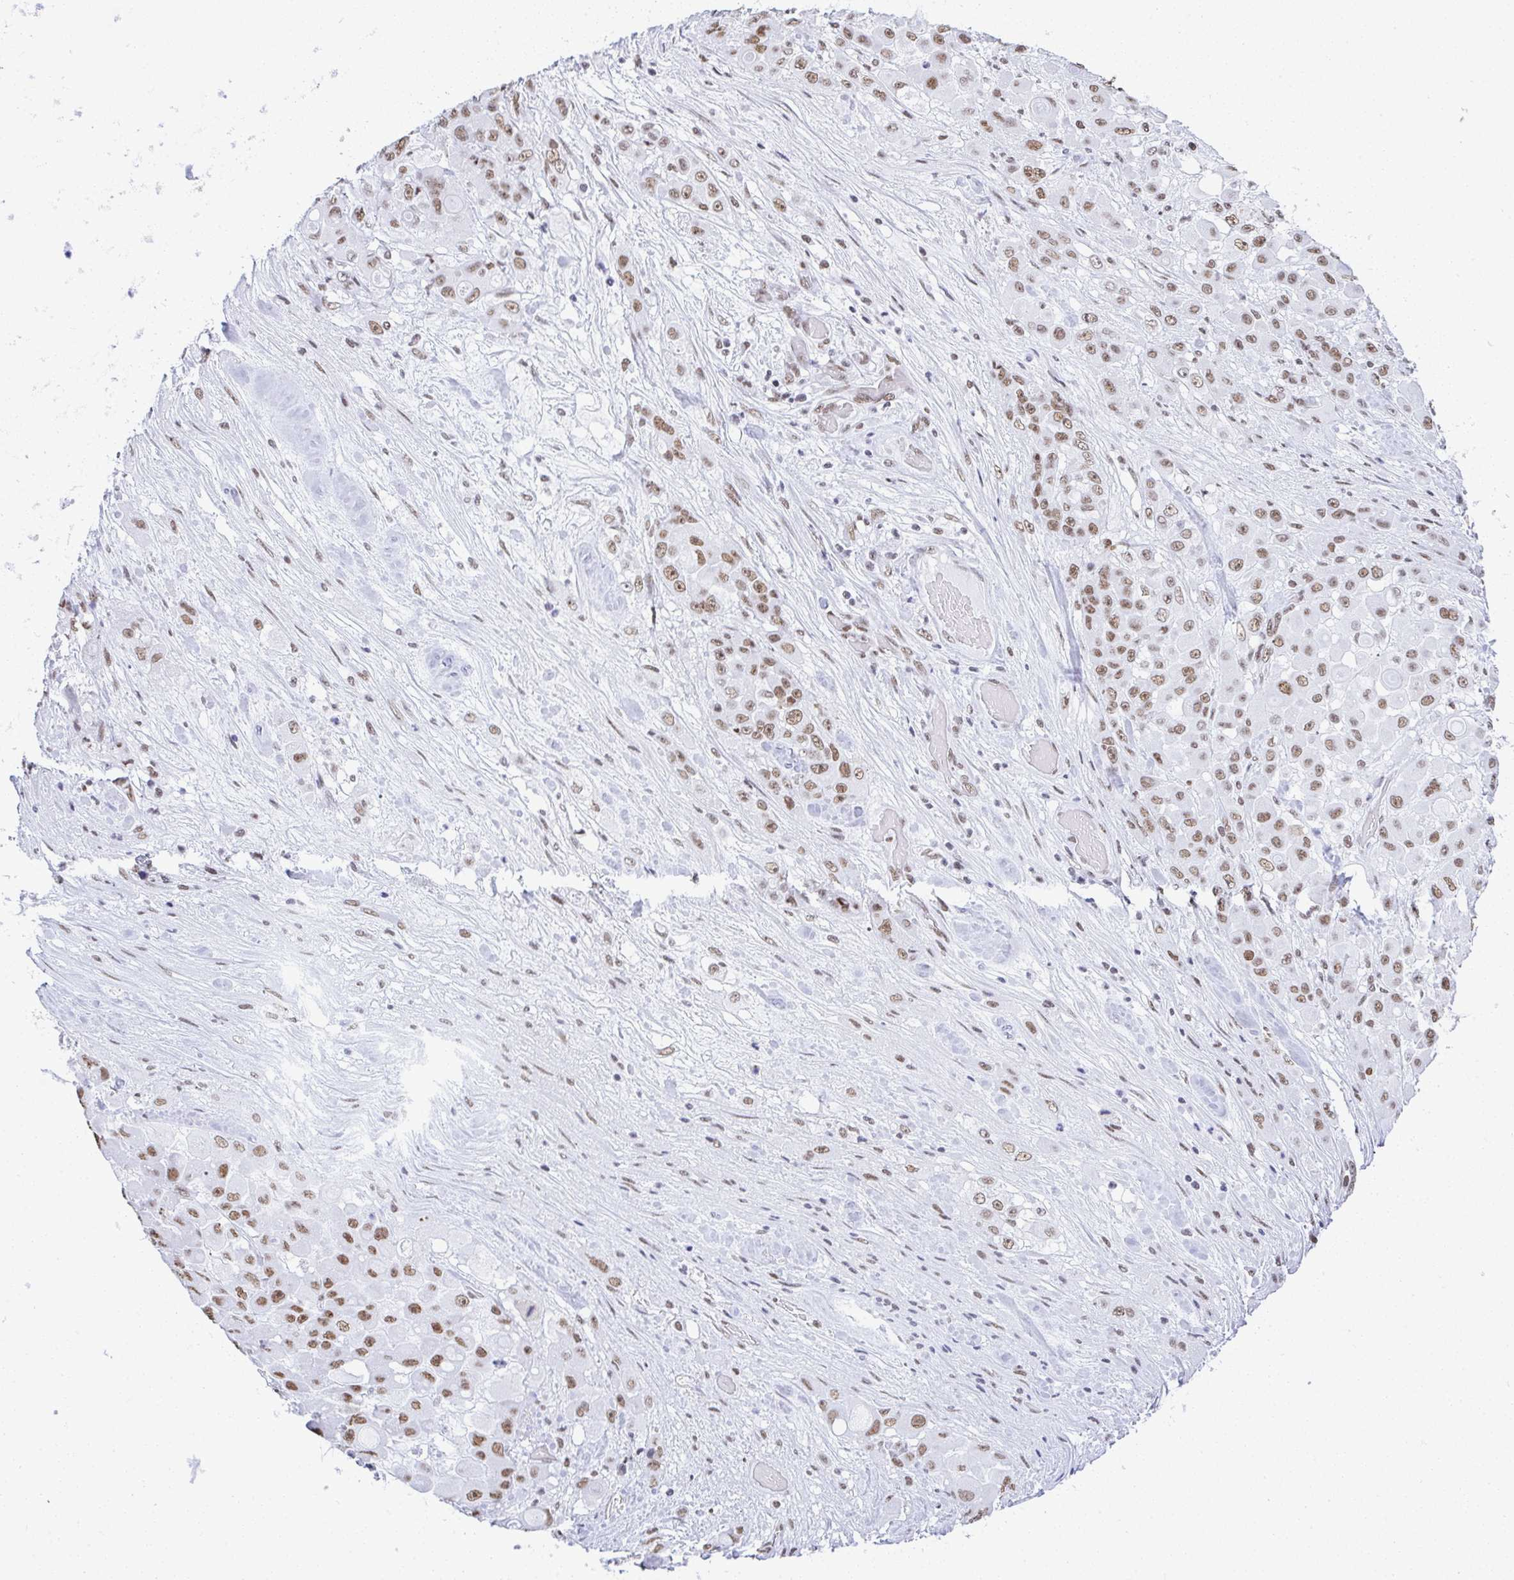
{"staining": {"intensity": "moderate", "quantity": ">75%", "location": "nuclear"}, "tissue": "stomach cancer", "cell_type": "Tumor cells", "image_type": "cancer", "snomed": [{"axis": "morphology", "description": "Adenocarcinoma, NOS"}, {"axis": "topography", "description": "Stomach"}], "caption": "Adenocarcinoma (stomach) stained for a protein exhibits moderate nuclear positivity in tumor cells. (DAB (3,3'-diaminobenzidine) = brown stain, brightfield microscopy at high magnification).", "gene": "DDX52", "patient": {"sex": "female", "age": 76}}